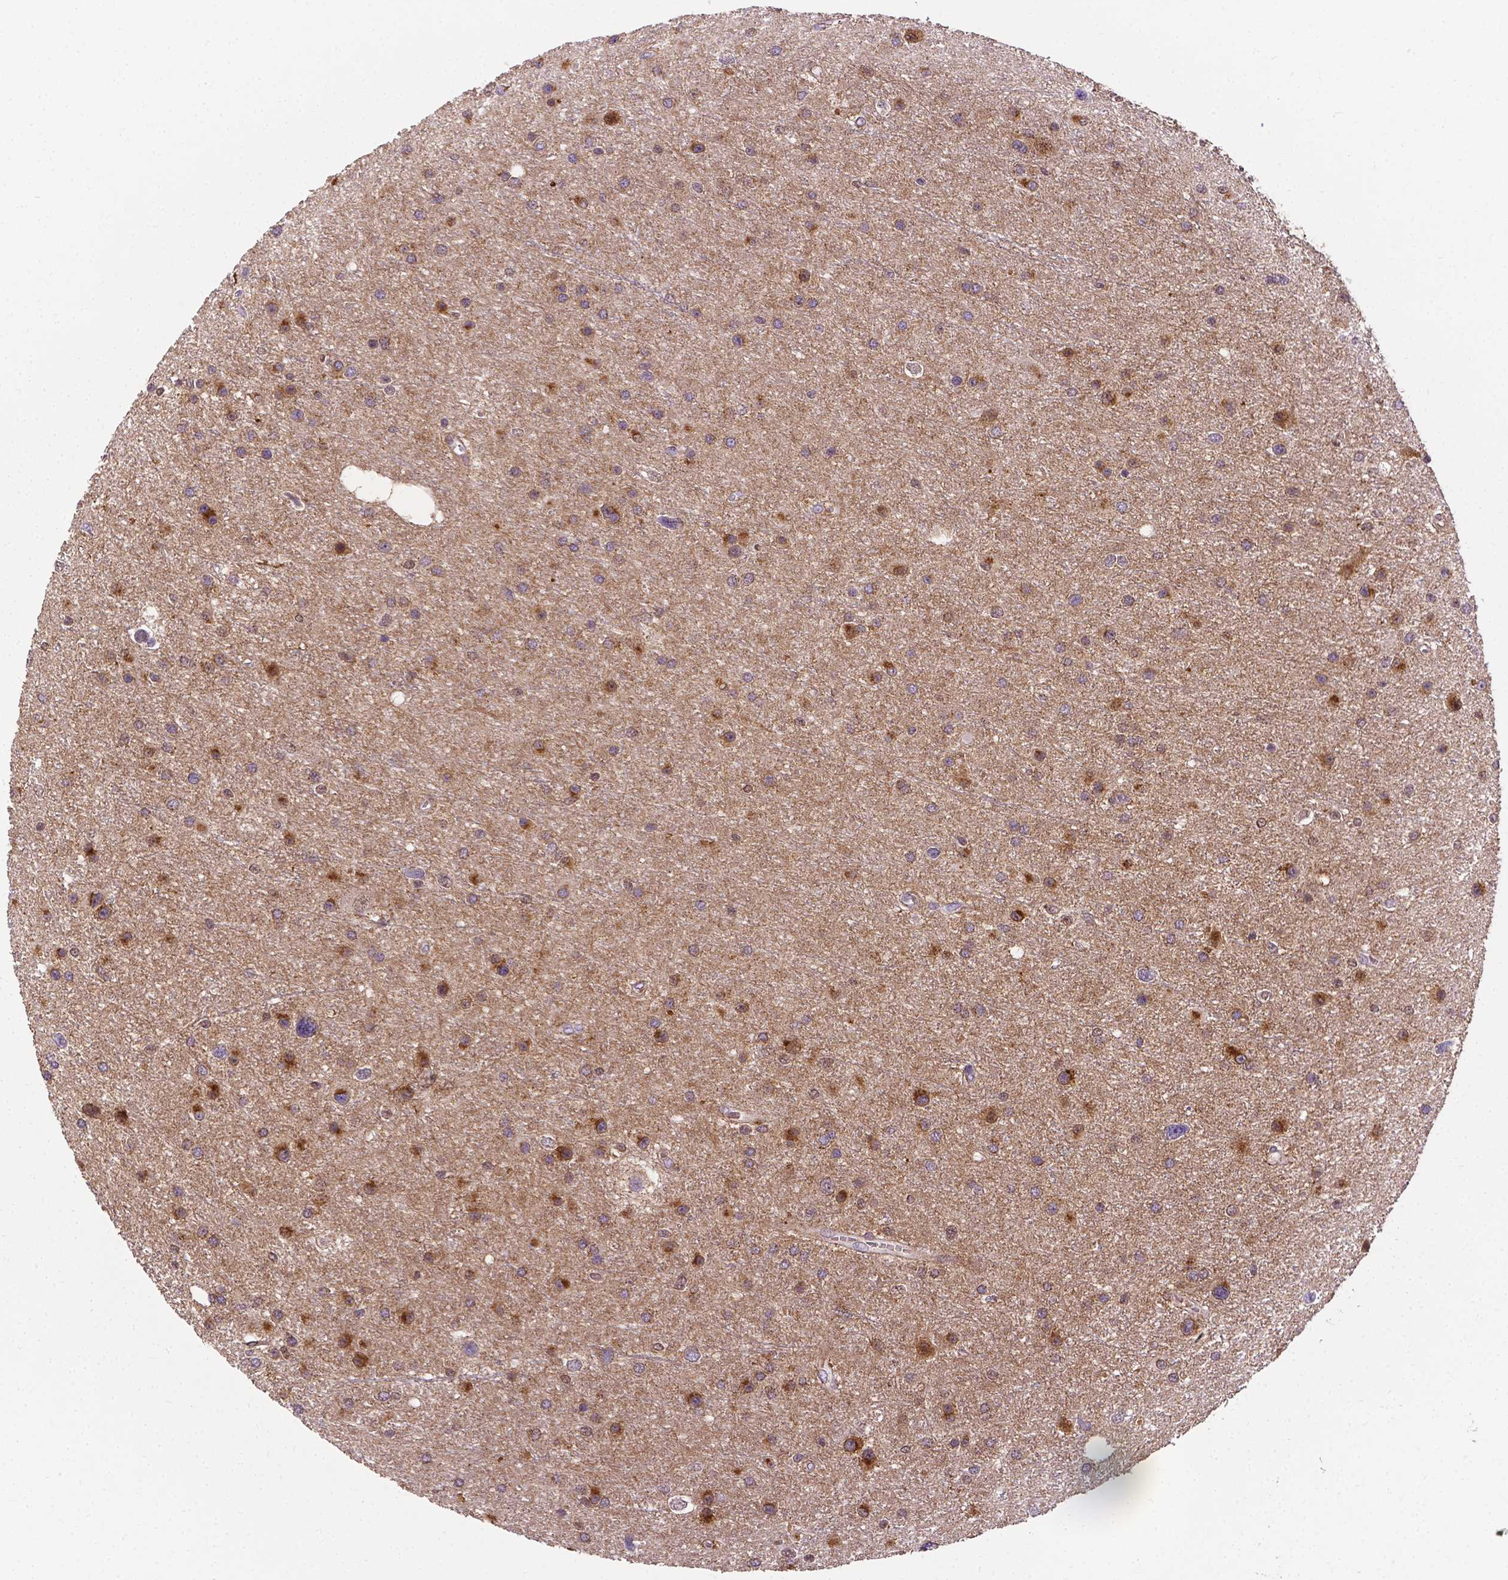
{"staining": {"intensity": "moderate", "quantity": ">75%", "location": "cytoplasmic/membranous"}, "tissue": "glioma", "cell_type": "Tumor cells", "image_type": "cancer", "snomed": [{"axis": "morphology", "description": "Glioma, malignant, Low grade"}, {"axis": "topography", "description": "Brain"}], "caption": "Immunohistochemistry (IHC) histopathology image of human glioma stained for a protein (brown), which displays medium levels of moderate cytoplasmic/membranous expression in approximately >75% of tumor cells.", "gene": "APOE", "patient": {"sex": "female", "age": 32}}